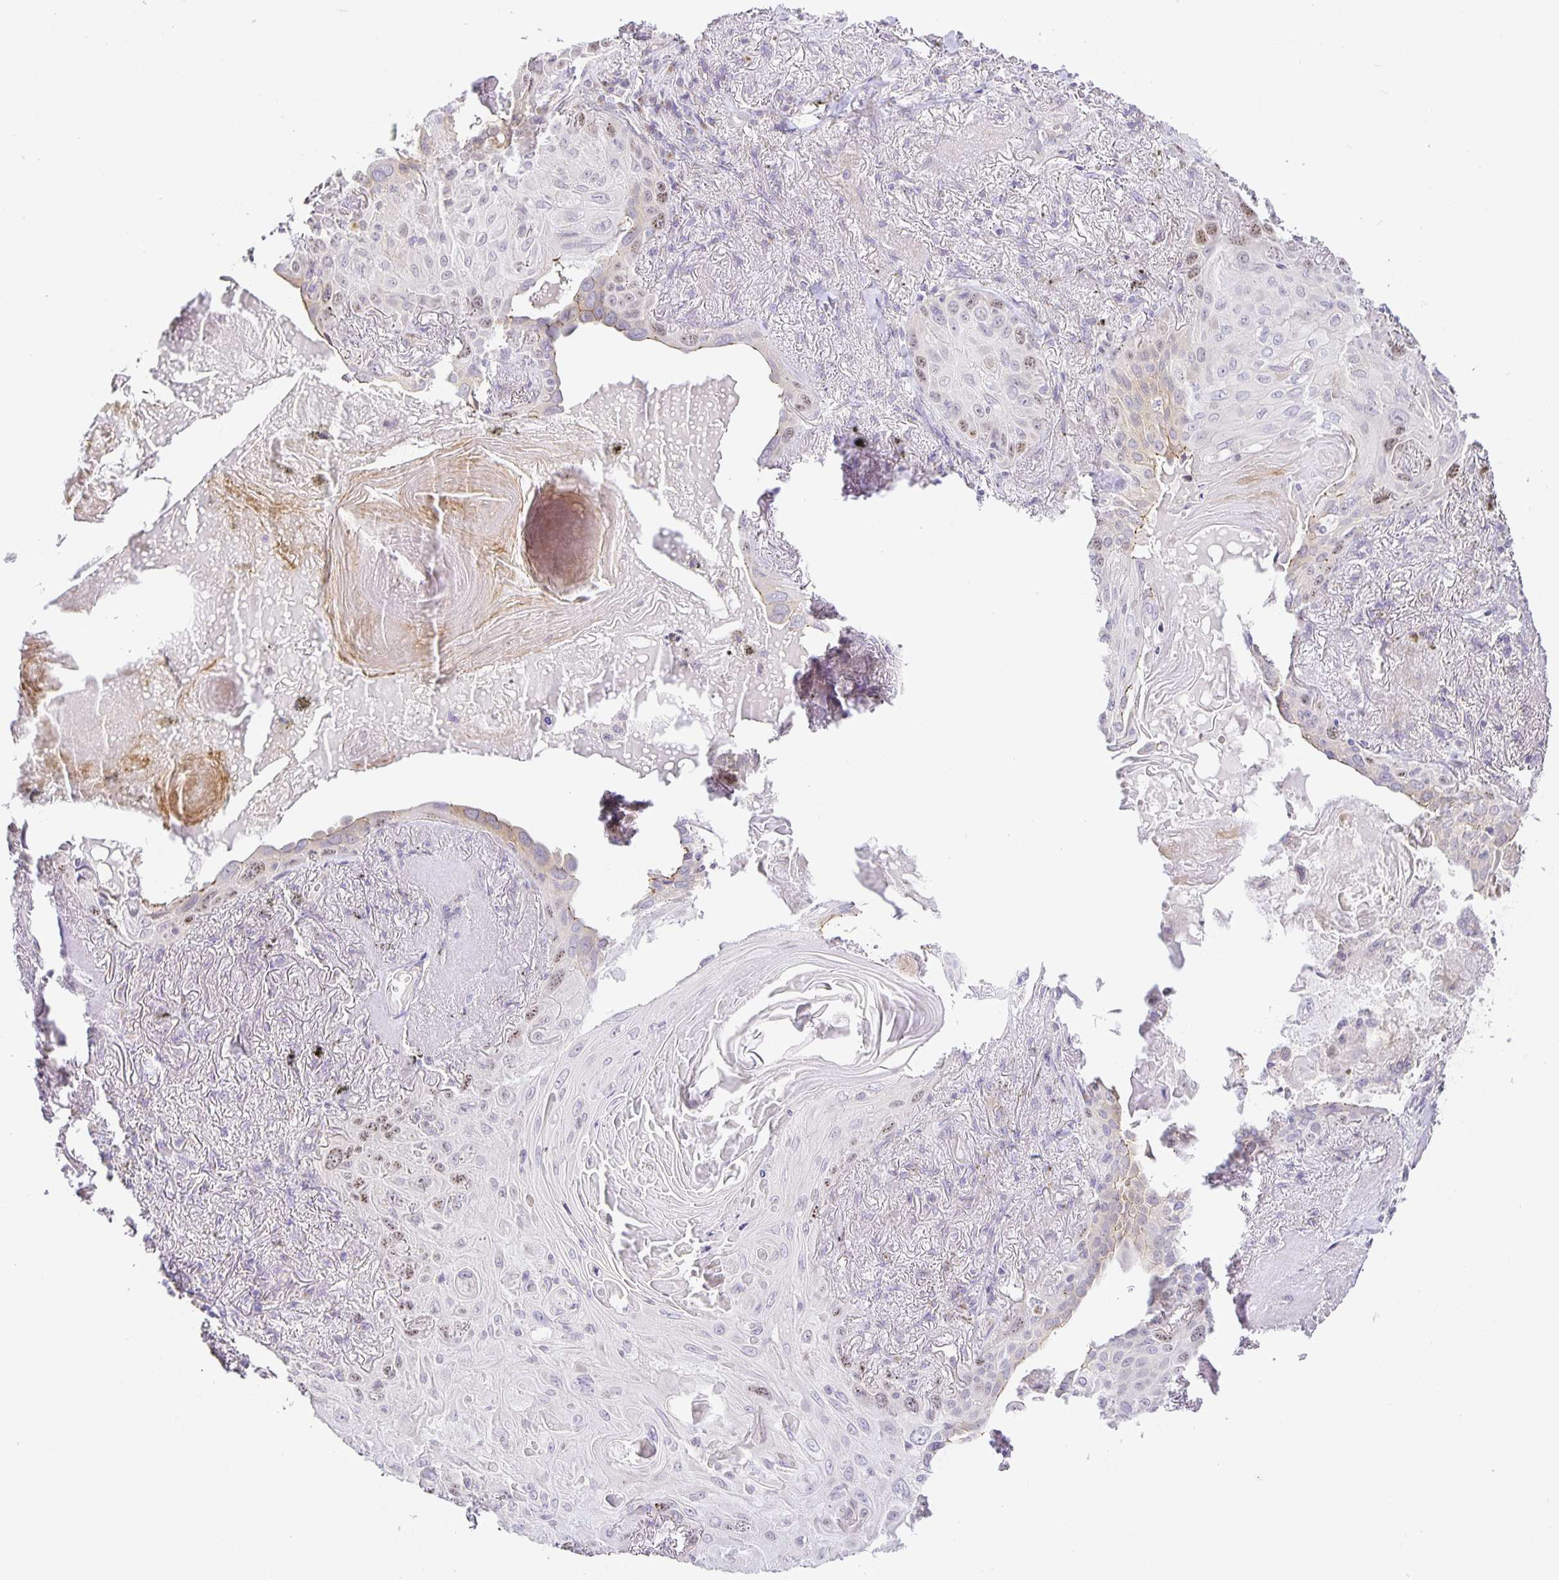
{"staining": {"intensity": "weak", "quantity": "<25%", "location": "nuclear"}, "tissue": "lung cancer", "cell_type": "Tumor cells", "image_type": "cancer", "snomed": [{"axis": "morphology", "description": "Squamous cell carcinoma, NOS"}, {"axis": "topography", "description": "Lung"}], "caption": "Squamous cell carcinoma (lung) was stained to show a protein in brown. There is no significant expression in tumor cells. Brightfield microscopy of IHC stained with DAB (brown) and hematoxylin (blue), captured at high magnification.", "gene": "TJP3", "patient": {"sex": "male", "age": 79}}